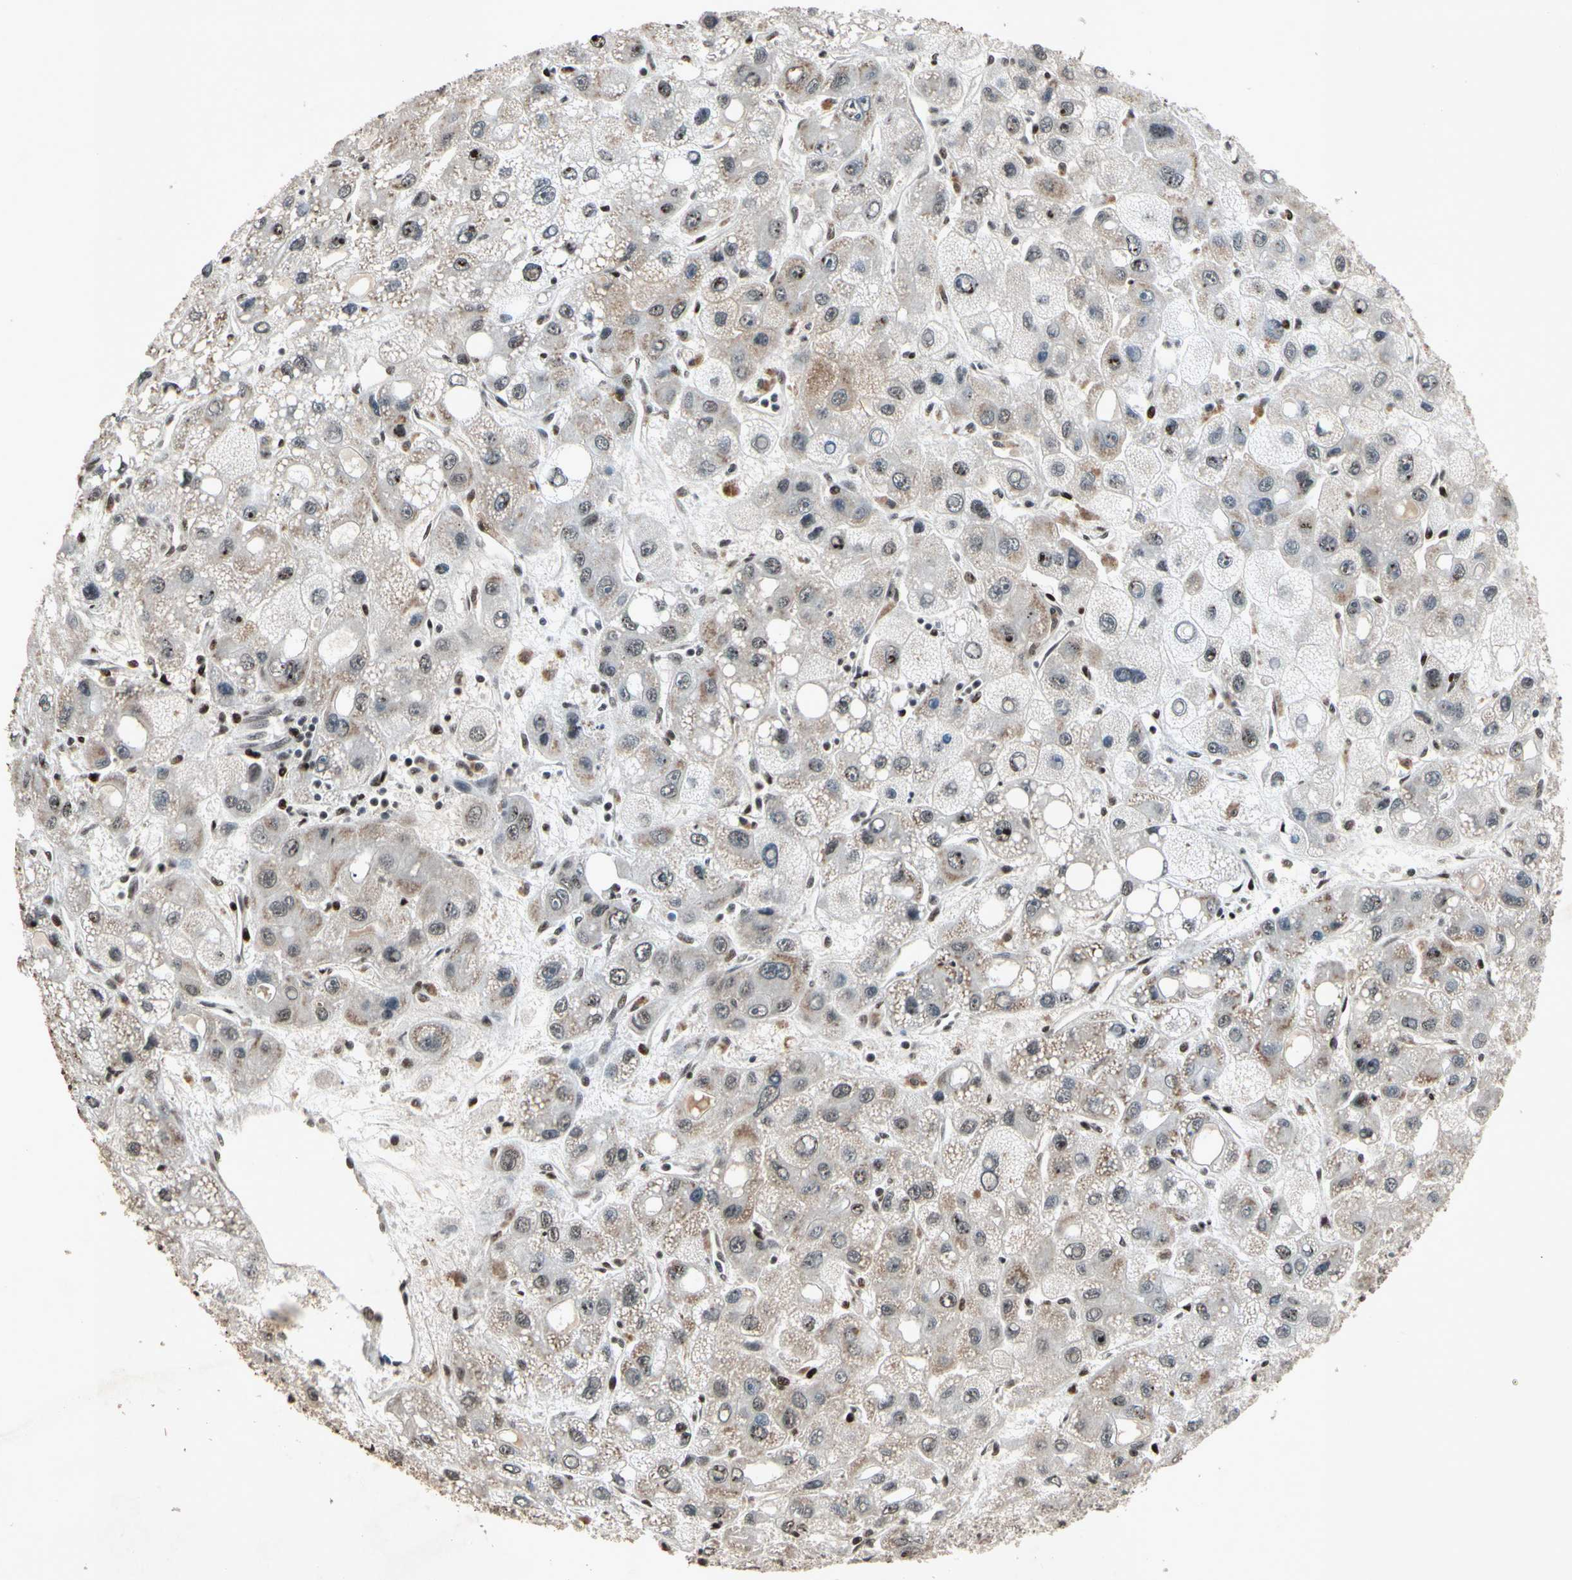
{"staining": {"intensity": "weak", "quantity": "25%-75%", "location": "nuclear"}, "tissue": "liver cancer", "cell_type": "Tumor cells", "image_type": "cancer", "snomed": [{"axis": "morphology", "description": "Carcinoma, Hepatocellular, NOS"}, {"axis": "topography", "description": "Liver"}], "caption": "Immunohistochemical staining of liver hepatocellular carcinoma shows low levels of weak nuclear protein positivity in about 25%-75% of tumor cells. Immunohistochemistry (ihc) stains the protein in brown and the nuclei are stained blue.", "gene": "TBX2", "patient": {"sex": "male", "age": 55}}